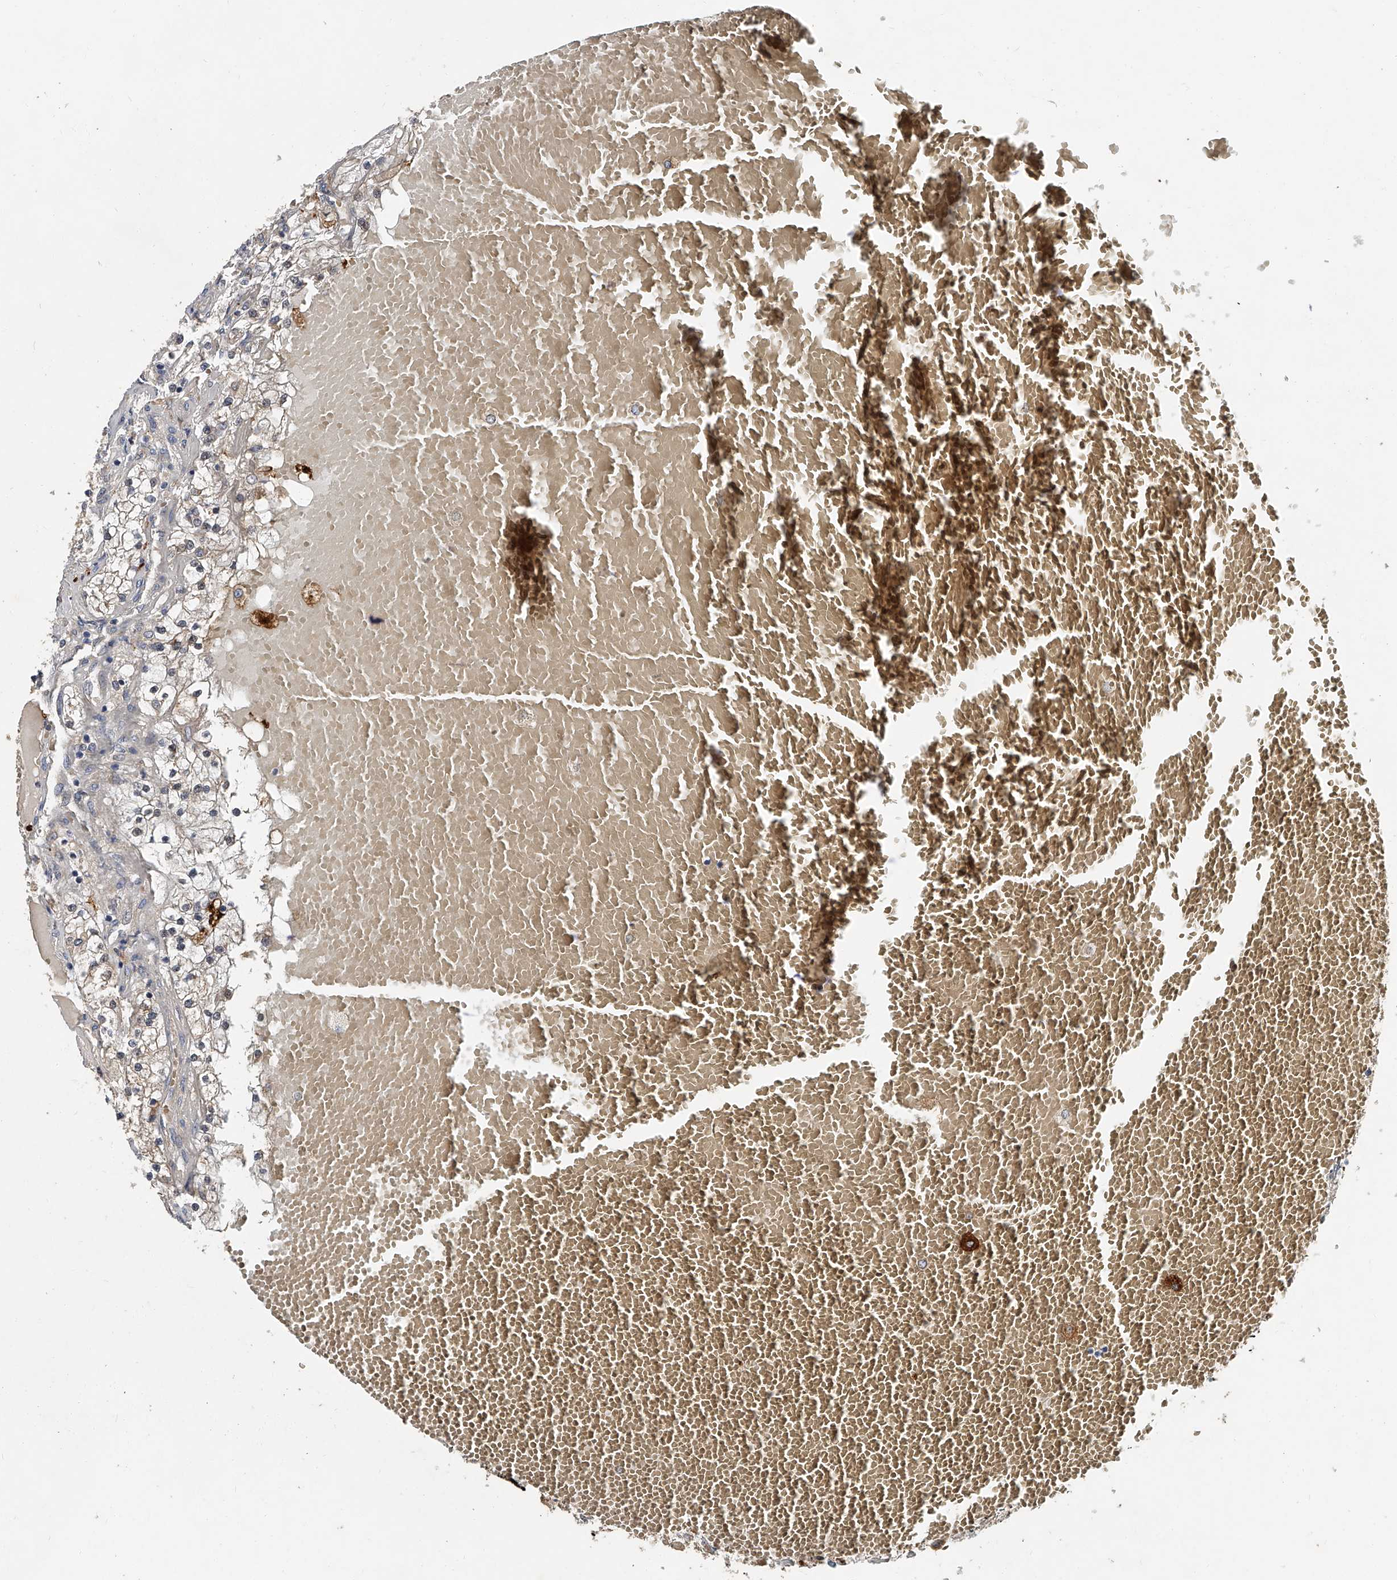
{"staining": {"intensity": "weak", "quantity": "25%-75%", "location": "cytoplasmic/membranous"}, "tissue": "renal cancer", "cell_type": "Tumor cells", "image_type": "cancer", "snomed": [{"axis": "morphology", "description": "Normal tissue, NOS"}, {"axis": "morphology", "description": "Adenocarcinoma, NOS"}, {"axis": "topography", "description": "Kidney"}], "caption": "This is an image of immunohistochemistry (IHC) staining of renal cancer (adenocarcinoma), which shows weak expression in the cytoplasmic/membranous of tumor cells.", "gene": "JAG2", "patient": {"sex": "male", "age": 68}}